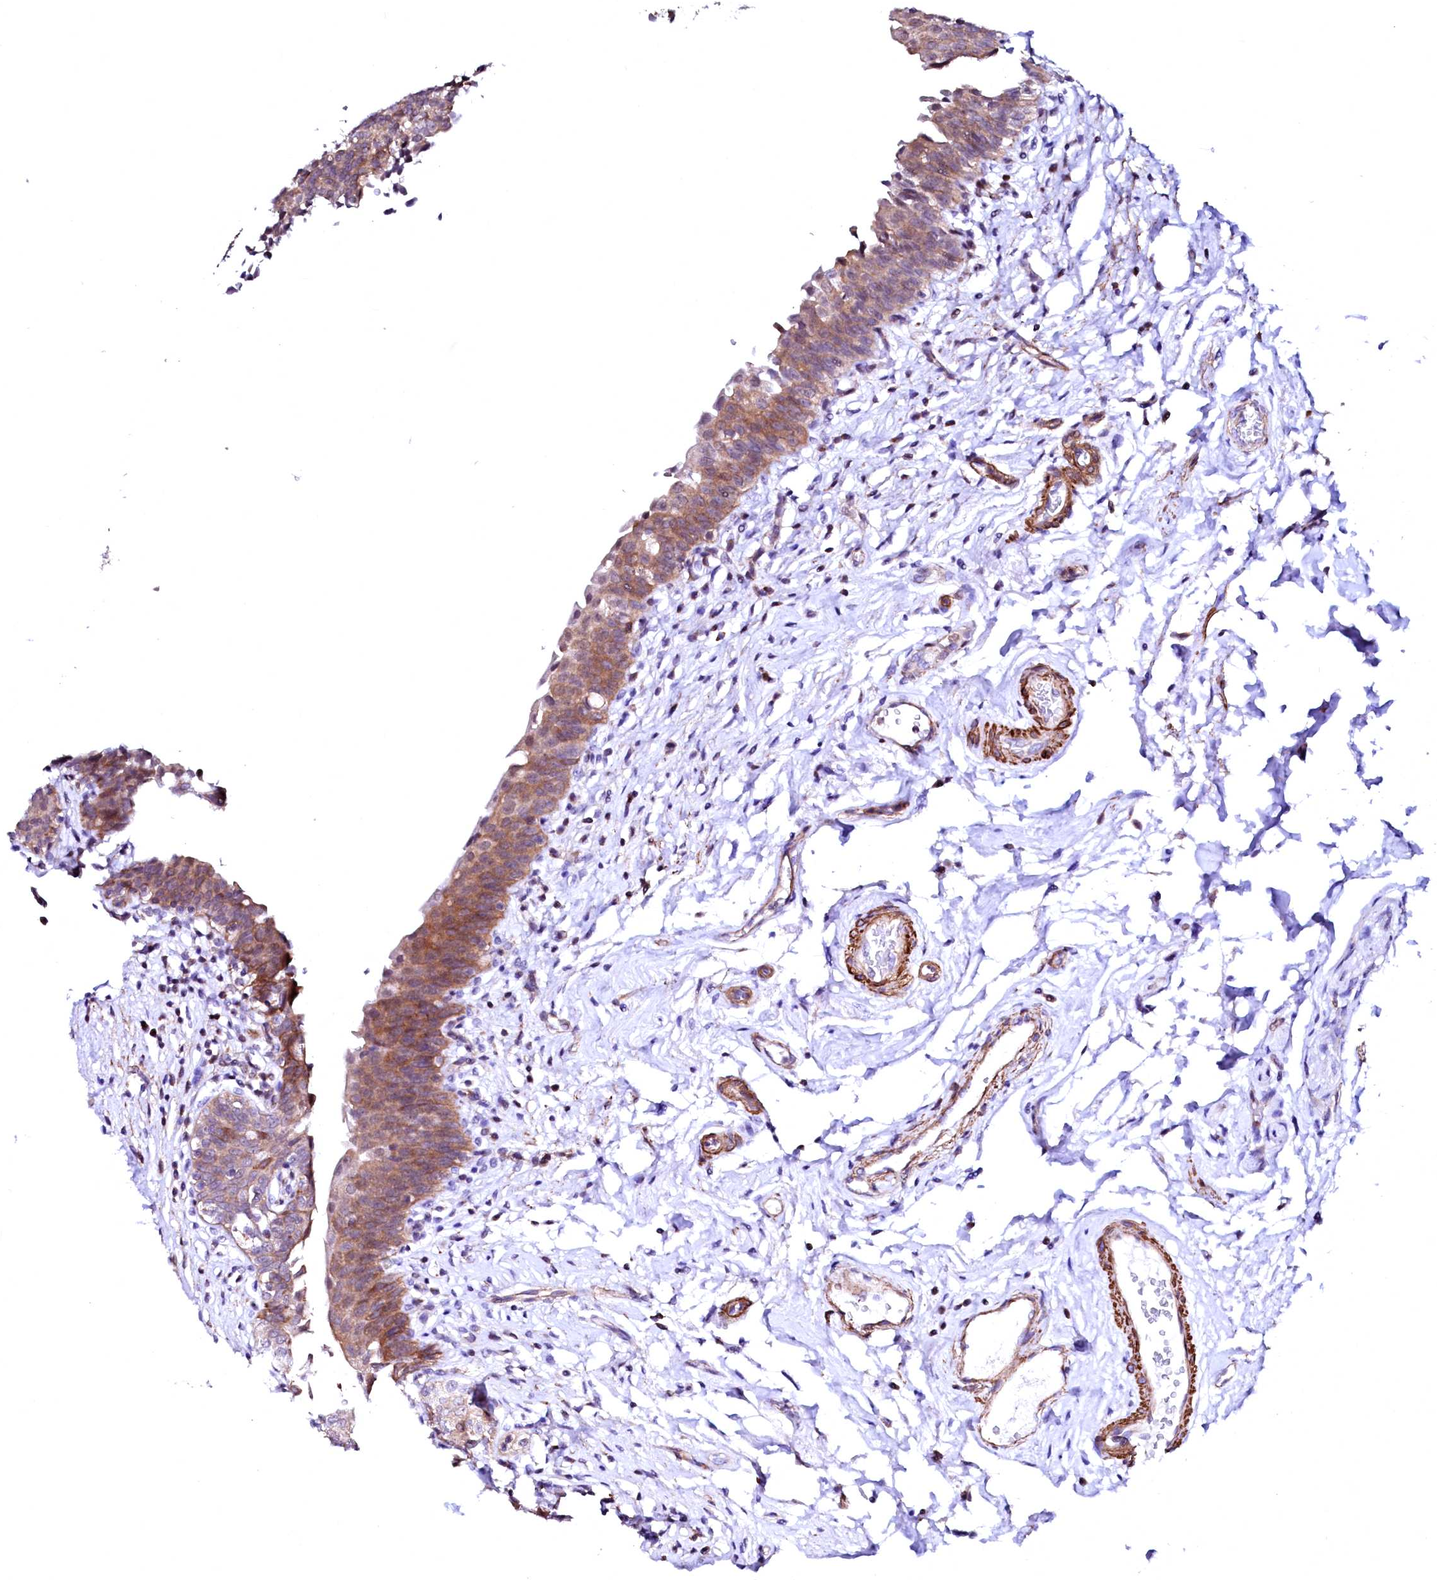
{"staining": {"intensity": "moderate", "quantity": ">75%", "location": "cytoplasmic/membranous"}, "tissue": "urinary bladder", "cell_type": "Urothelial cells", "image_type": "normal", "snomed": [{"axis": "morphology", "description": "Normal tissue, NOS"}, {"axis": "topography", "description": "Urinary bladder"}], "caption": "Immunohistochemistry (IHC) (DAB) staining of benign urinary bladder exhibits moderate cytoplasmic/membranous protein staining in approximately >75% of urothelial cells. The protein is shown in brown color, while the nuclei are stained blue.", "gene": "GPR176", "patient": {"sex": "male", "age": 83}}